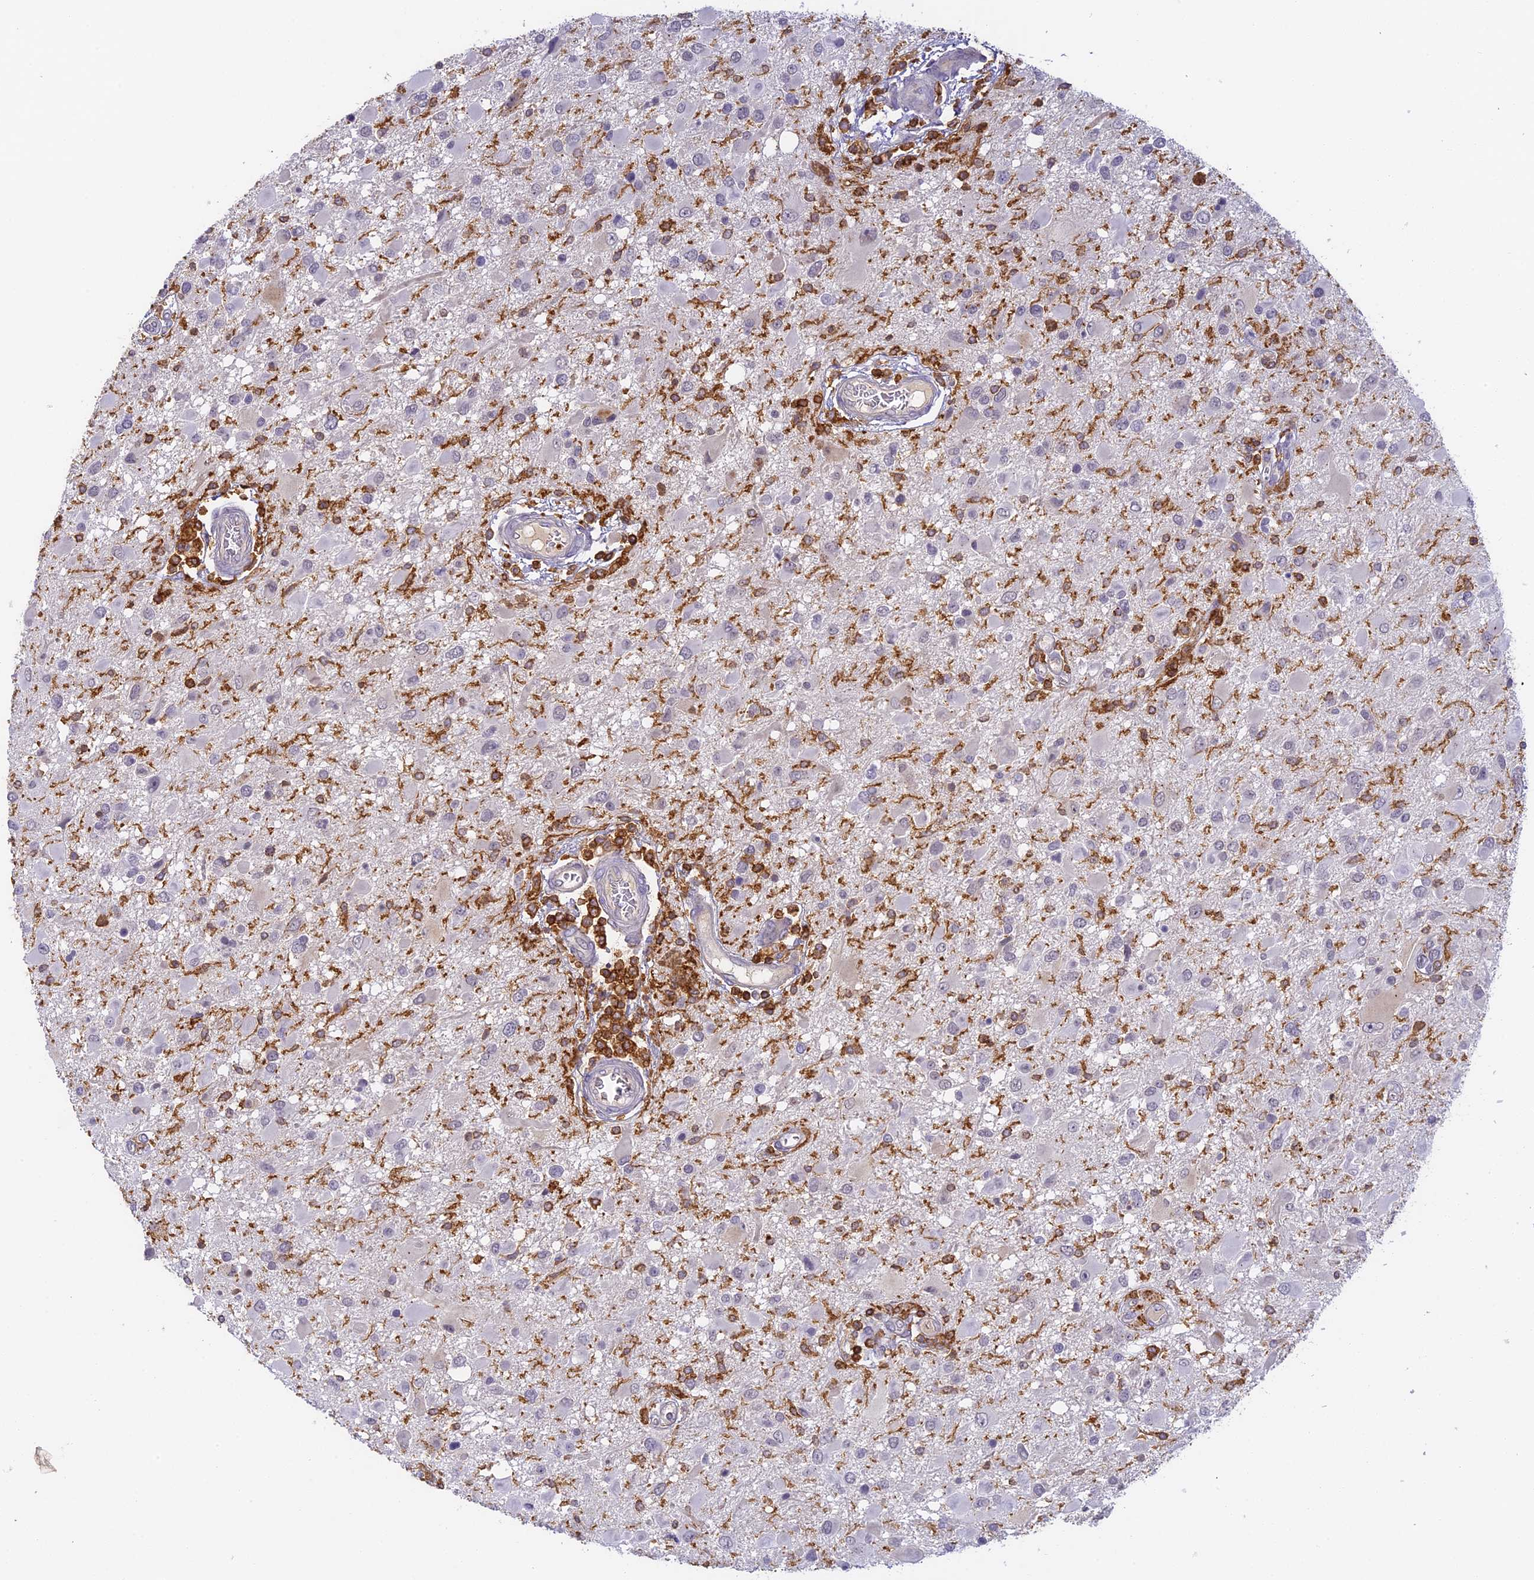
{"staining": {"intensity": "negative", "quantity": "none", "location": "none"}, "tissue": "glioma", "cell_type": "Tumor cells", "image_type": "cancer", "snomed": [{"axis": "morphology", "description": "Glioma, malignant, High grade"}, {"axis": "topography", "description": "Brain"}], "caption": "This is a histopathology image of immunohistochemistry staining of glioma, which shows no positivity in tumor cells.", "gene": "FYB1", "patient": {"sex": "male", "age": 53}}